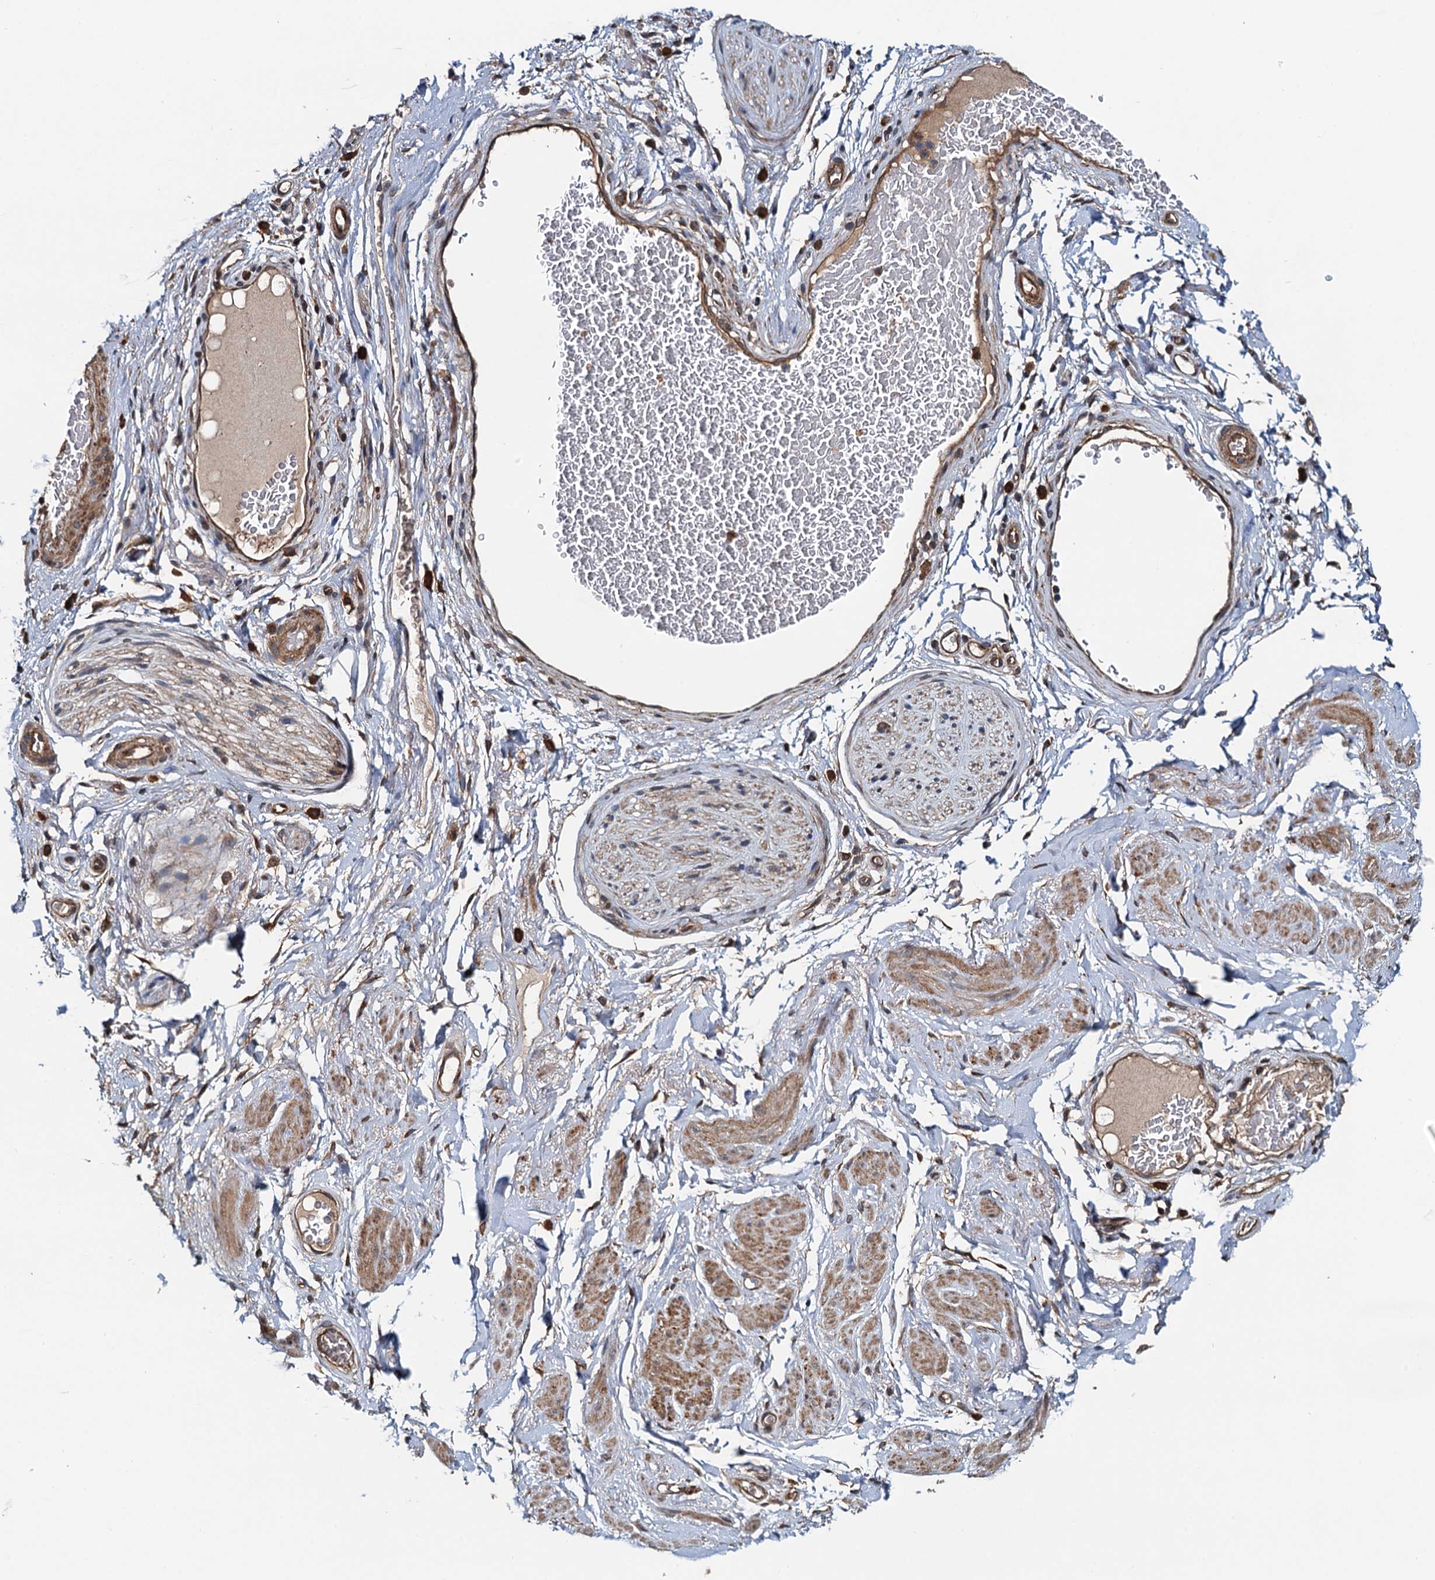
{"staining": {"intensity": "weak", "quantity": ">75%", "location": "cytoplasmic/membranous"}, "tissue": "soft tissue", "cell_type": "Fibroblasts", "image_type": "normal", "snomed": [{"axis": "morphology", "description": "Normal tissue, NOS"}, {"axis": "morphology", "description": "Adenocarcinoma, NOS"}, {"axis": "topography", "description": "Rectum"}, {"axis": "topography", "description": "Vagina"}, {"axis": "topography", "description": "Peripheral nerve tissue"}], "caption": "Immunohistochemical staining of normal soft tissue displays weak cytoplasmic/membranous protein expression in approximately >75% of fibroblasts. Immunohistochemistry stains the protein in brown and the nuclei are stained blue.", "gene": "AAGAB", "patient": {"sex": "female", "age": 71}}